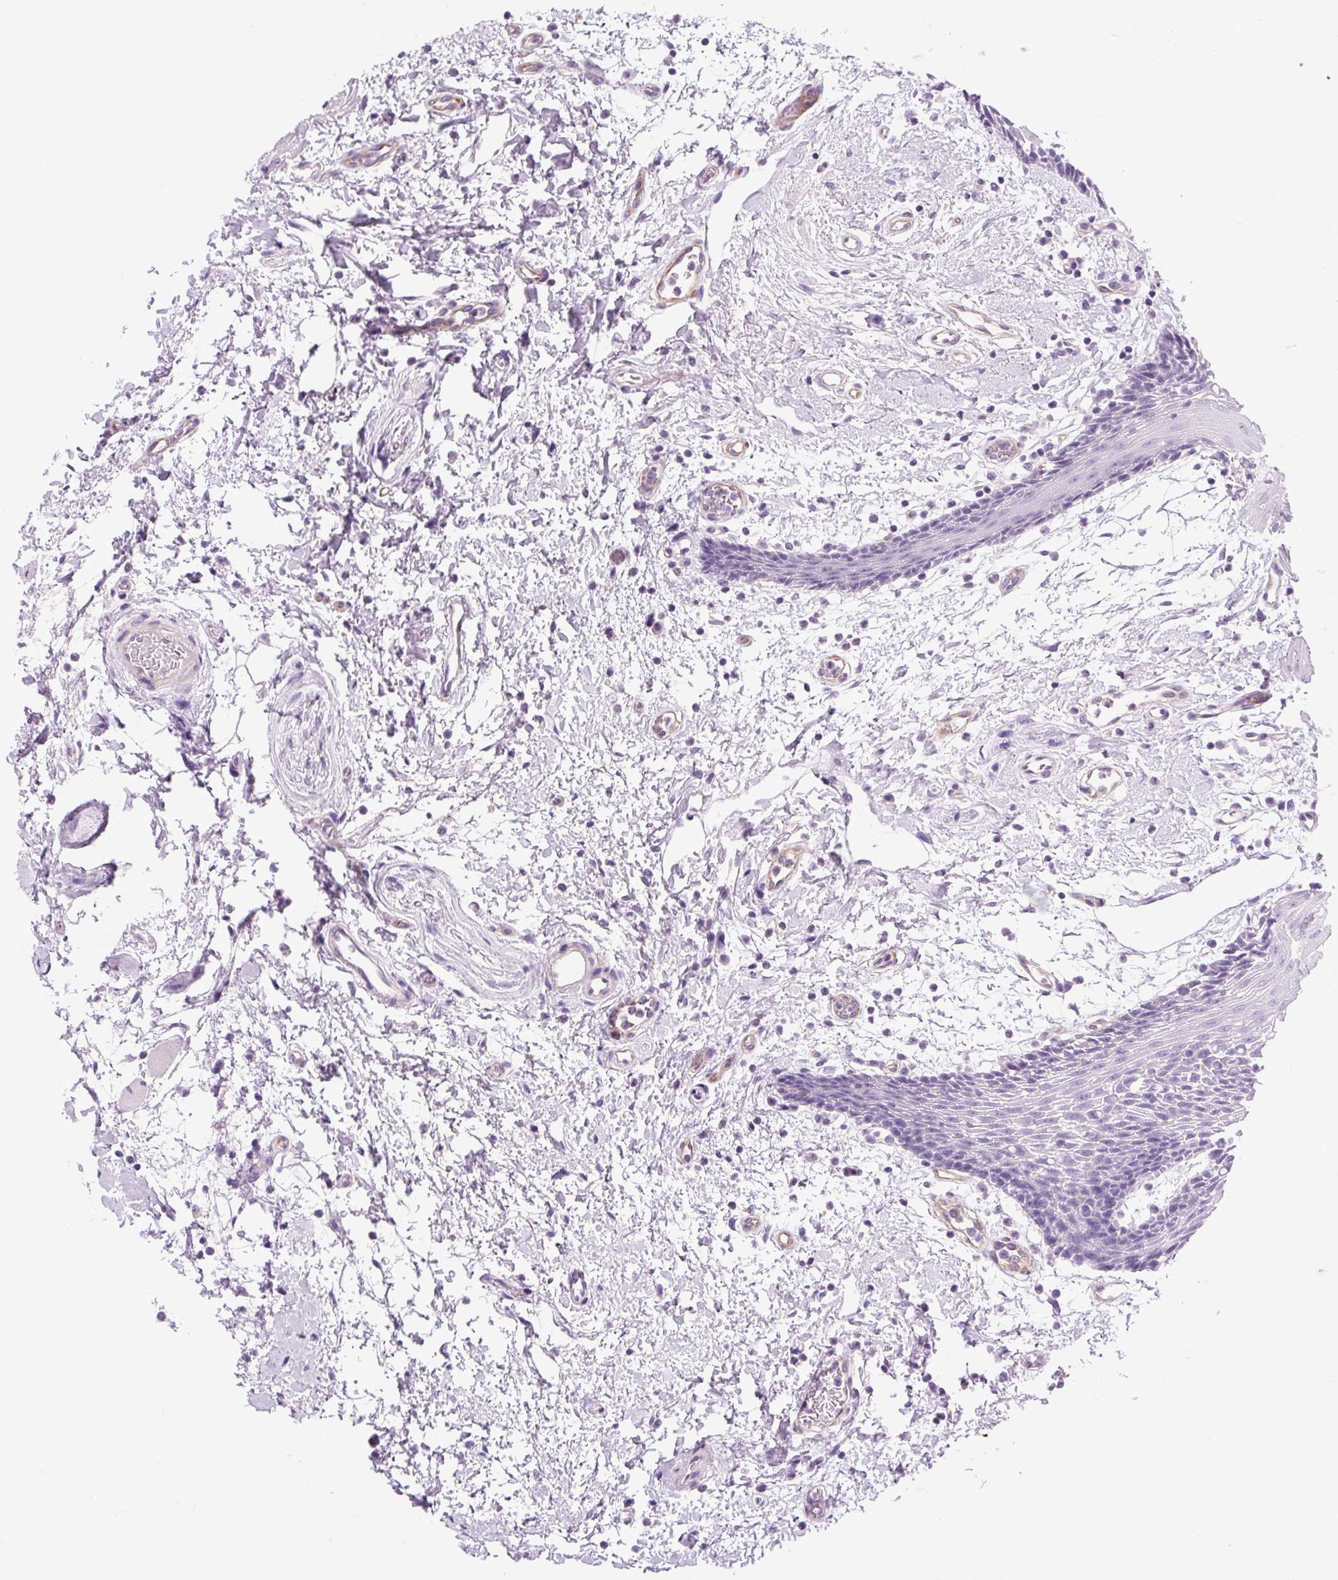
{"staining": {"intensity": "negative", "quantity": "none", "location": "none"}, "tissue": "oral mucosa", "cell_type": "Squamous epithelial cells", "image_type": "normal", "snomed": [{"axis": "morphology", "description": "Normal tissue, NOS"}, {"axis": "topography", "description": "Oral tissue"}], "caption": "A high-resolution micrograph shows immunohistochemistry (IHC) staining of unremarkable oral mucosa, which demonstrates no significant expression in squamous epithelial cells. (DAB (3,3'-diaminobenzidine) IHC visualized using brightfield microscopy, high magnification).", "gene": "OOEP", "patient": {"sex": "female", "age": 59}}